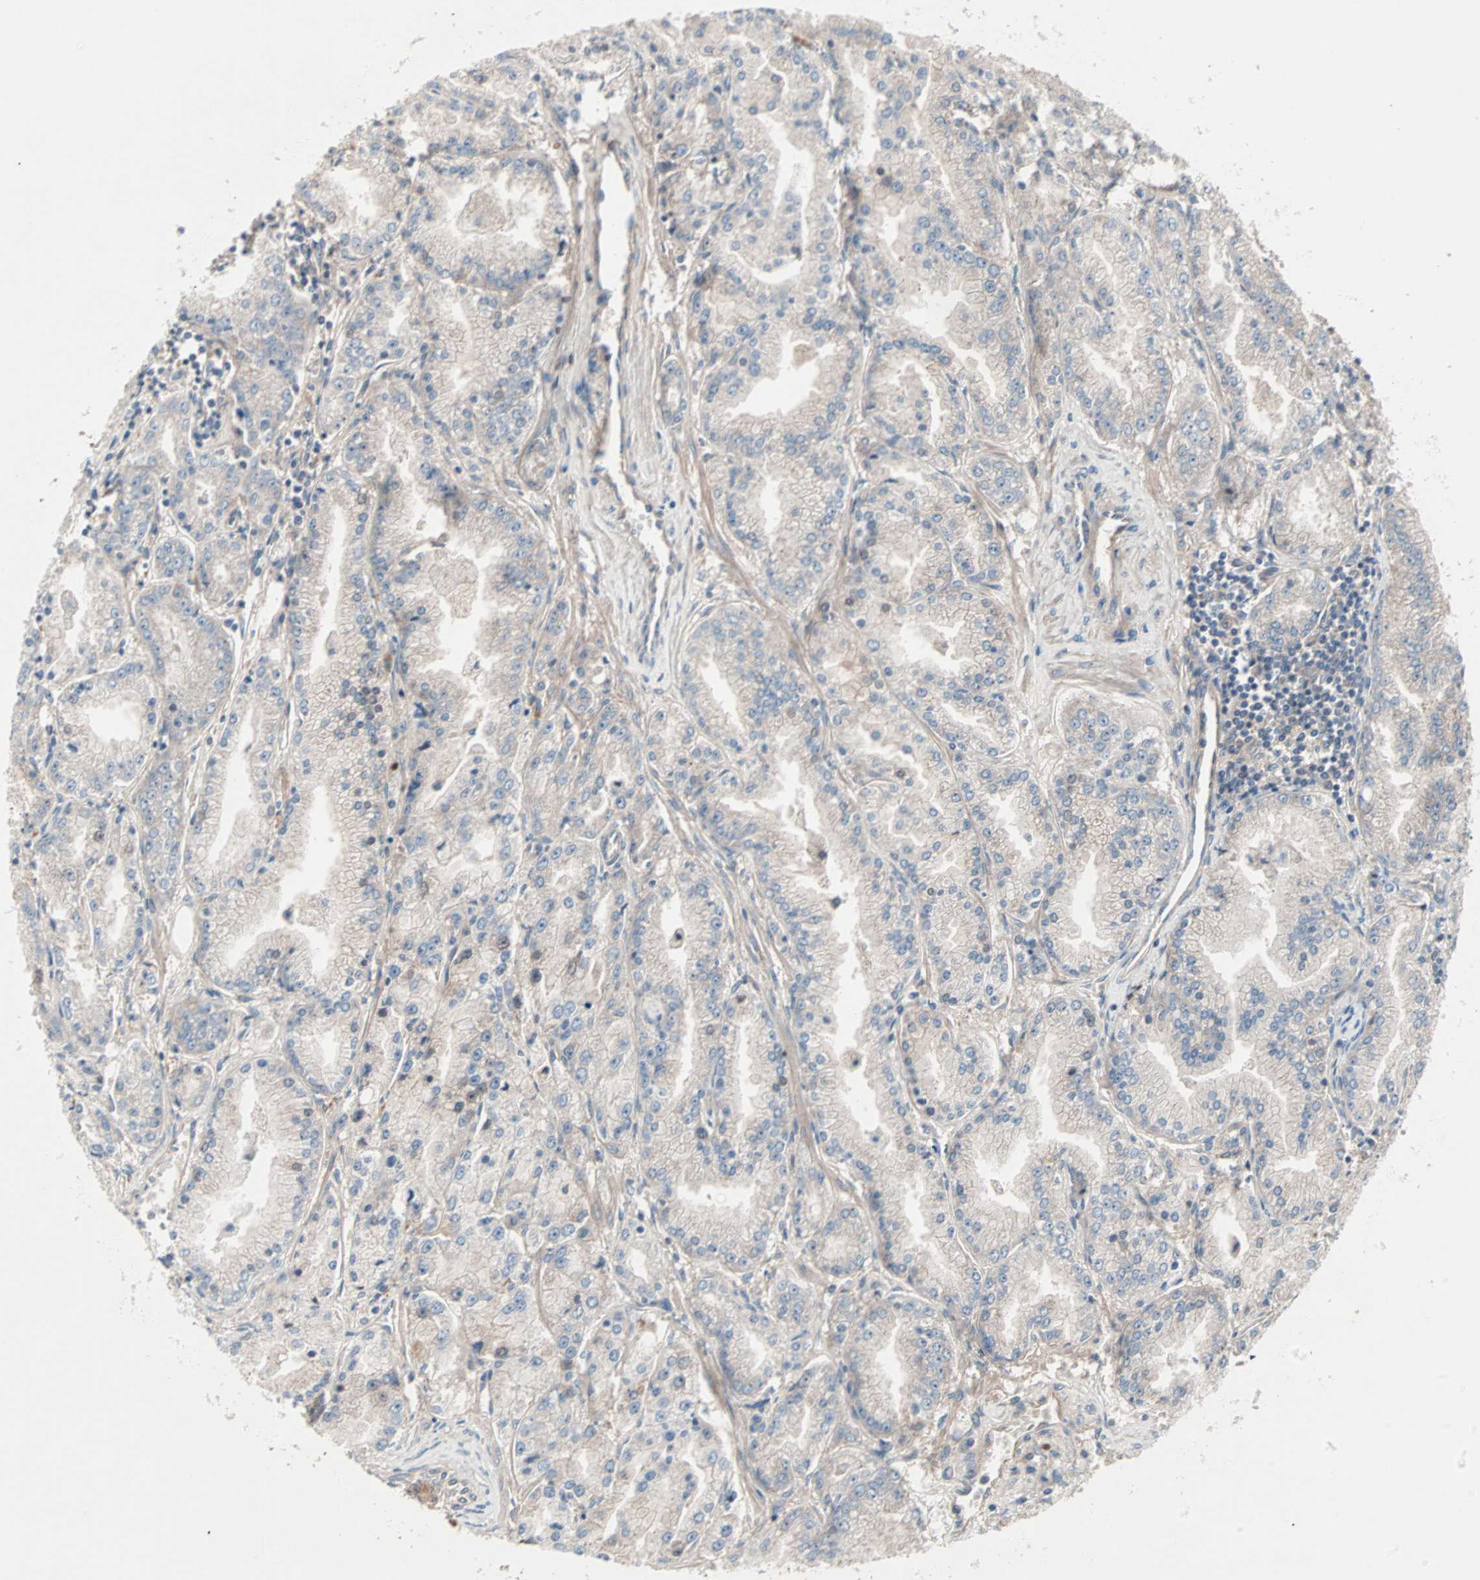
{"staining": {"intensity": "weak", "quantity": "<25%", "location": "cytoplasmic/membranous"}, "tissue": "prostate cancer", "cell_type": "Tumor cells", "image_type": "cancer", "snomed": [{"axis": "morphology", "description": "Adenocarcinoma, High grade"}, {"axis": "topography", "description": "Prostate"}], "caption": "Tumor cells are negative for protein expression in human prostate cancer (adenocarcinoma (high-grade)). (Stains: DAB (3,3'-diaminobenzidine) immunohistochemistry (IHC) with hematoxylin counter stain, Microscopy: brightfield microscopy at high magnification).", "gene": "CAD", "patient": {"sex": "male", "age": 61}}